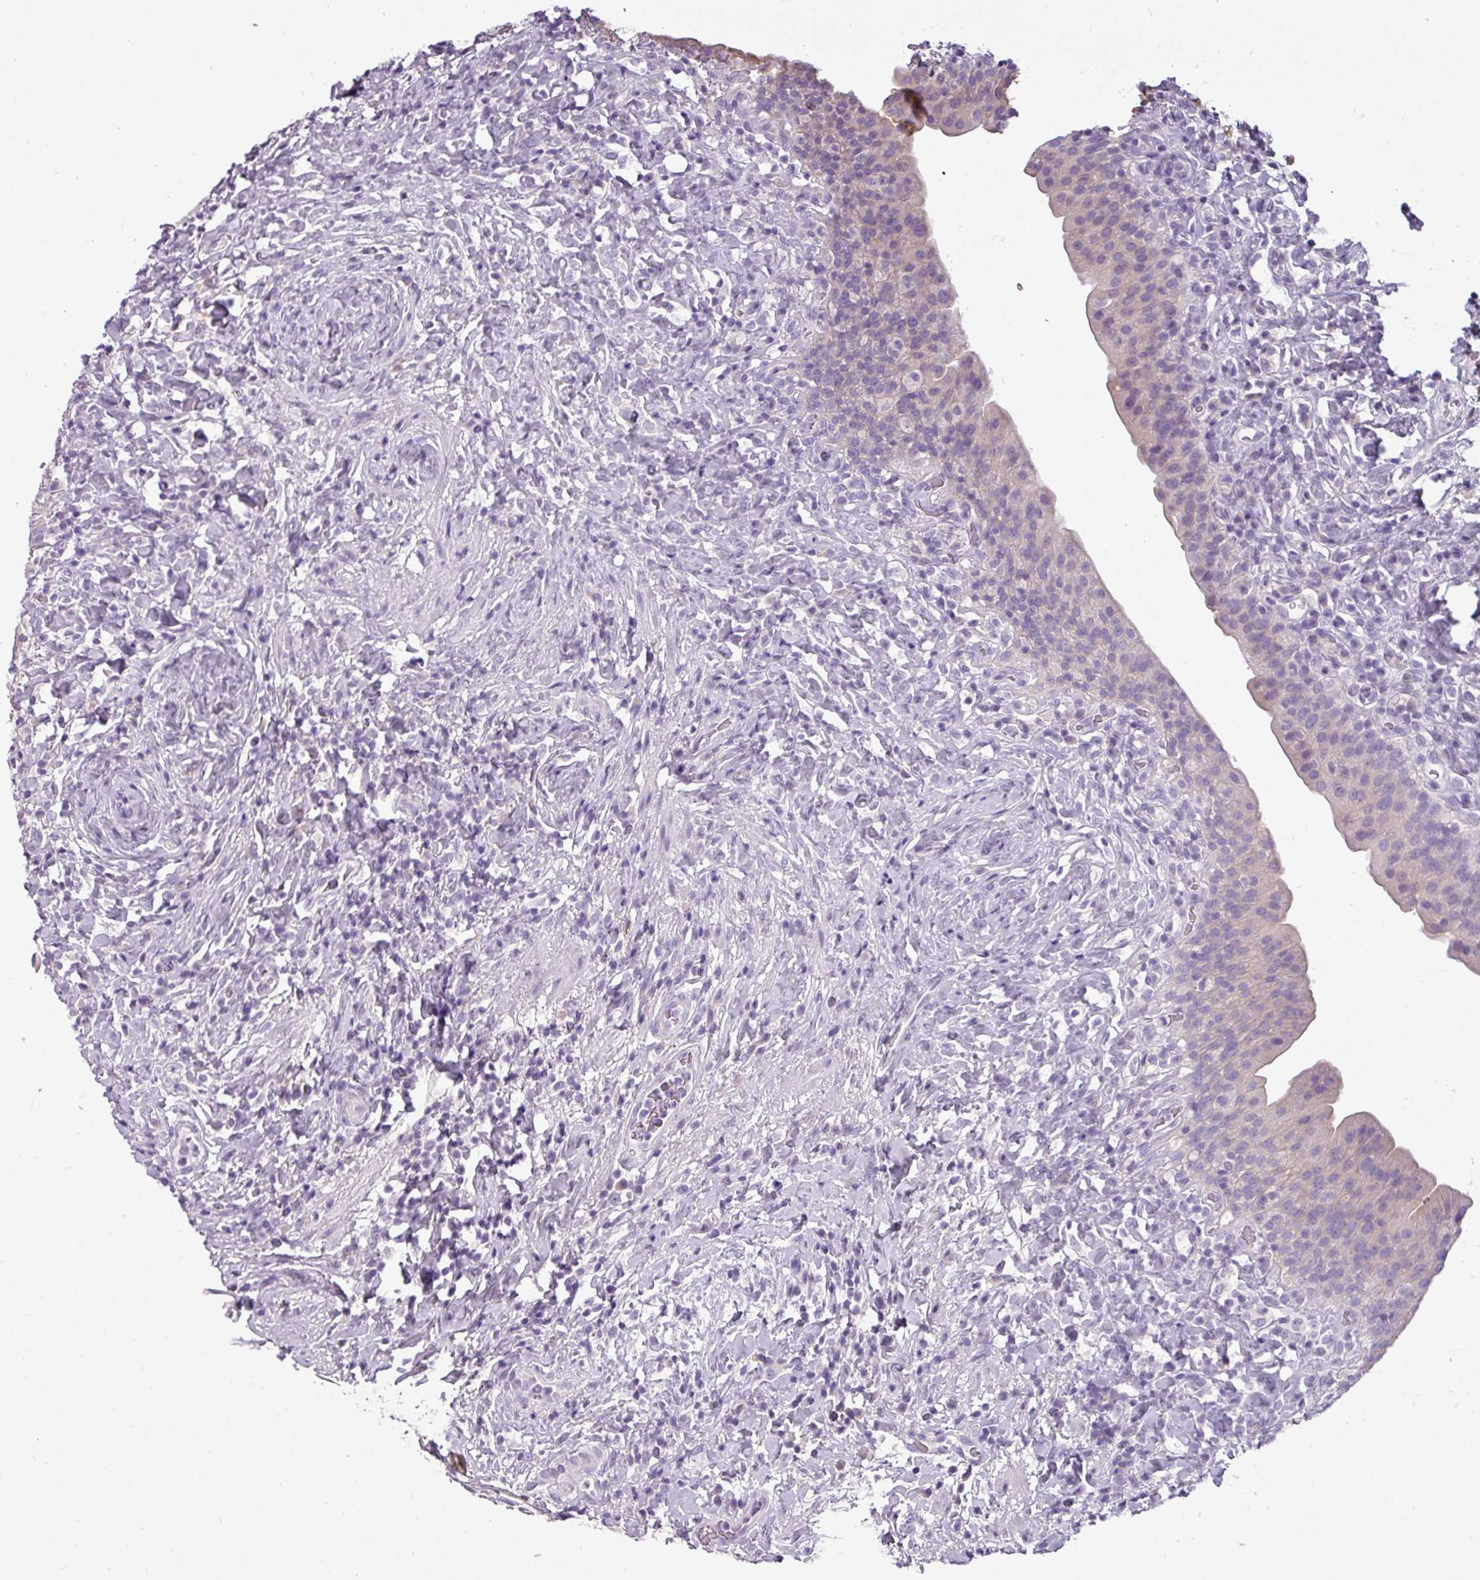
{"staining": {"intensity": "negative", "quantity": "none", "location": "none"}, "tissue": "urinary bladder", "cell_type": "Urothelial cells", "image_type": "normal", "snomed": [{"axis": "morphology", "description": "Normal tissue, NOS"}, {"axis": "morphology", "description": "Inflammation, NOS"}, {"axis": "topography", "description": "Urinary bladder"}], "caption": "Benign urinary bladder was stained to show a protein in brown. There is no significant staining in urothelial cells. Brightfield microscopy of immunohistochemistry stained with DAB (brown) and hematoxylin (blue), captured at high magnification.", "gene": "DNAAF9", "patient": {"sex": "male", "age": 64}}